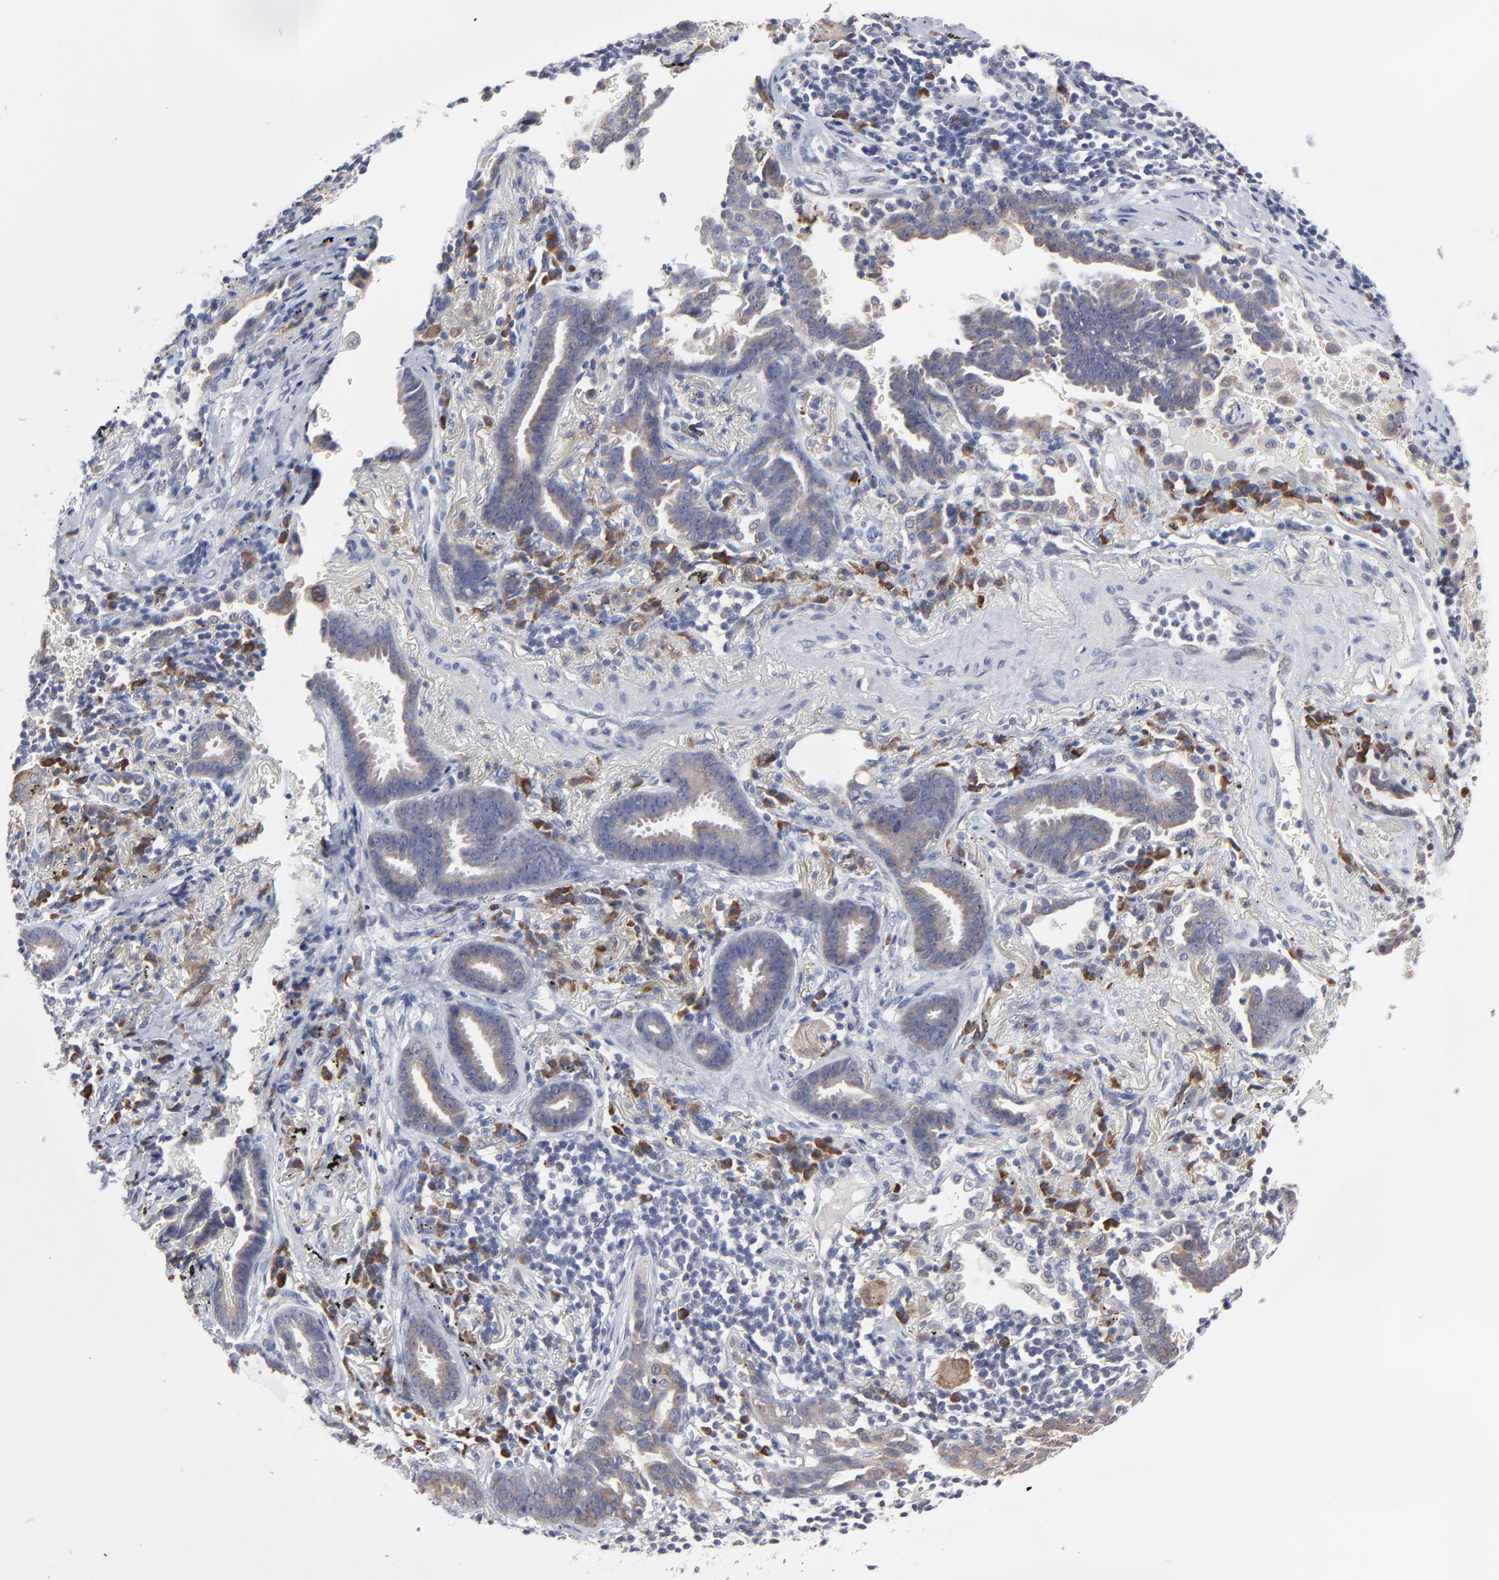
{"staining": {"intensity": "weak", "quantity": ">75%", "location": "cytoplasmic/membranous"}, "tissue": "lung cancer", "cell_type": "Tumor cells", "image_type": "cancer", "snomed": [{"axis": "morphology", "description": "Adenocarcinoma, NOS"}, {"axis": "topography", "description": "Lung"}], "caption": "Protein expression analysis of lung cancer reveals weak cytoplasmic/membranous positivity in approximately >75% of tumor cells.", "gene": "TRIM22", "patient": {"sex": "female", "age": 64}}